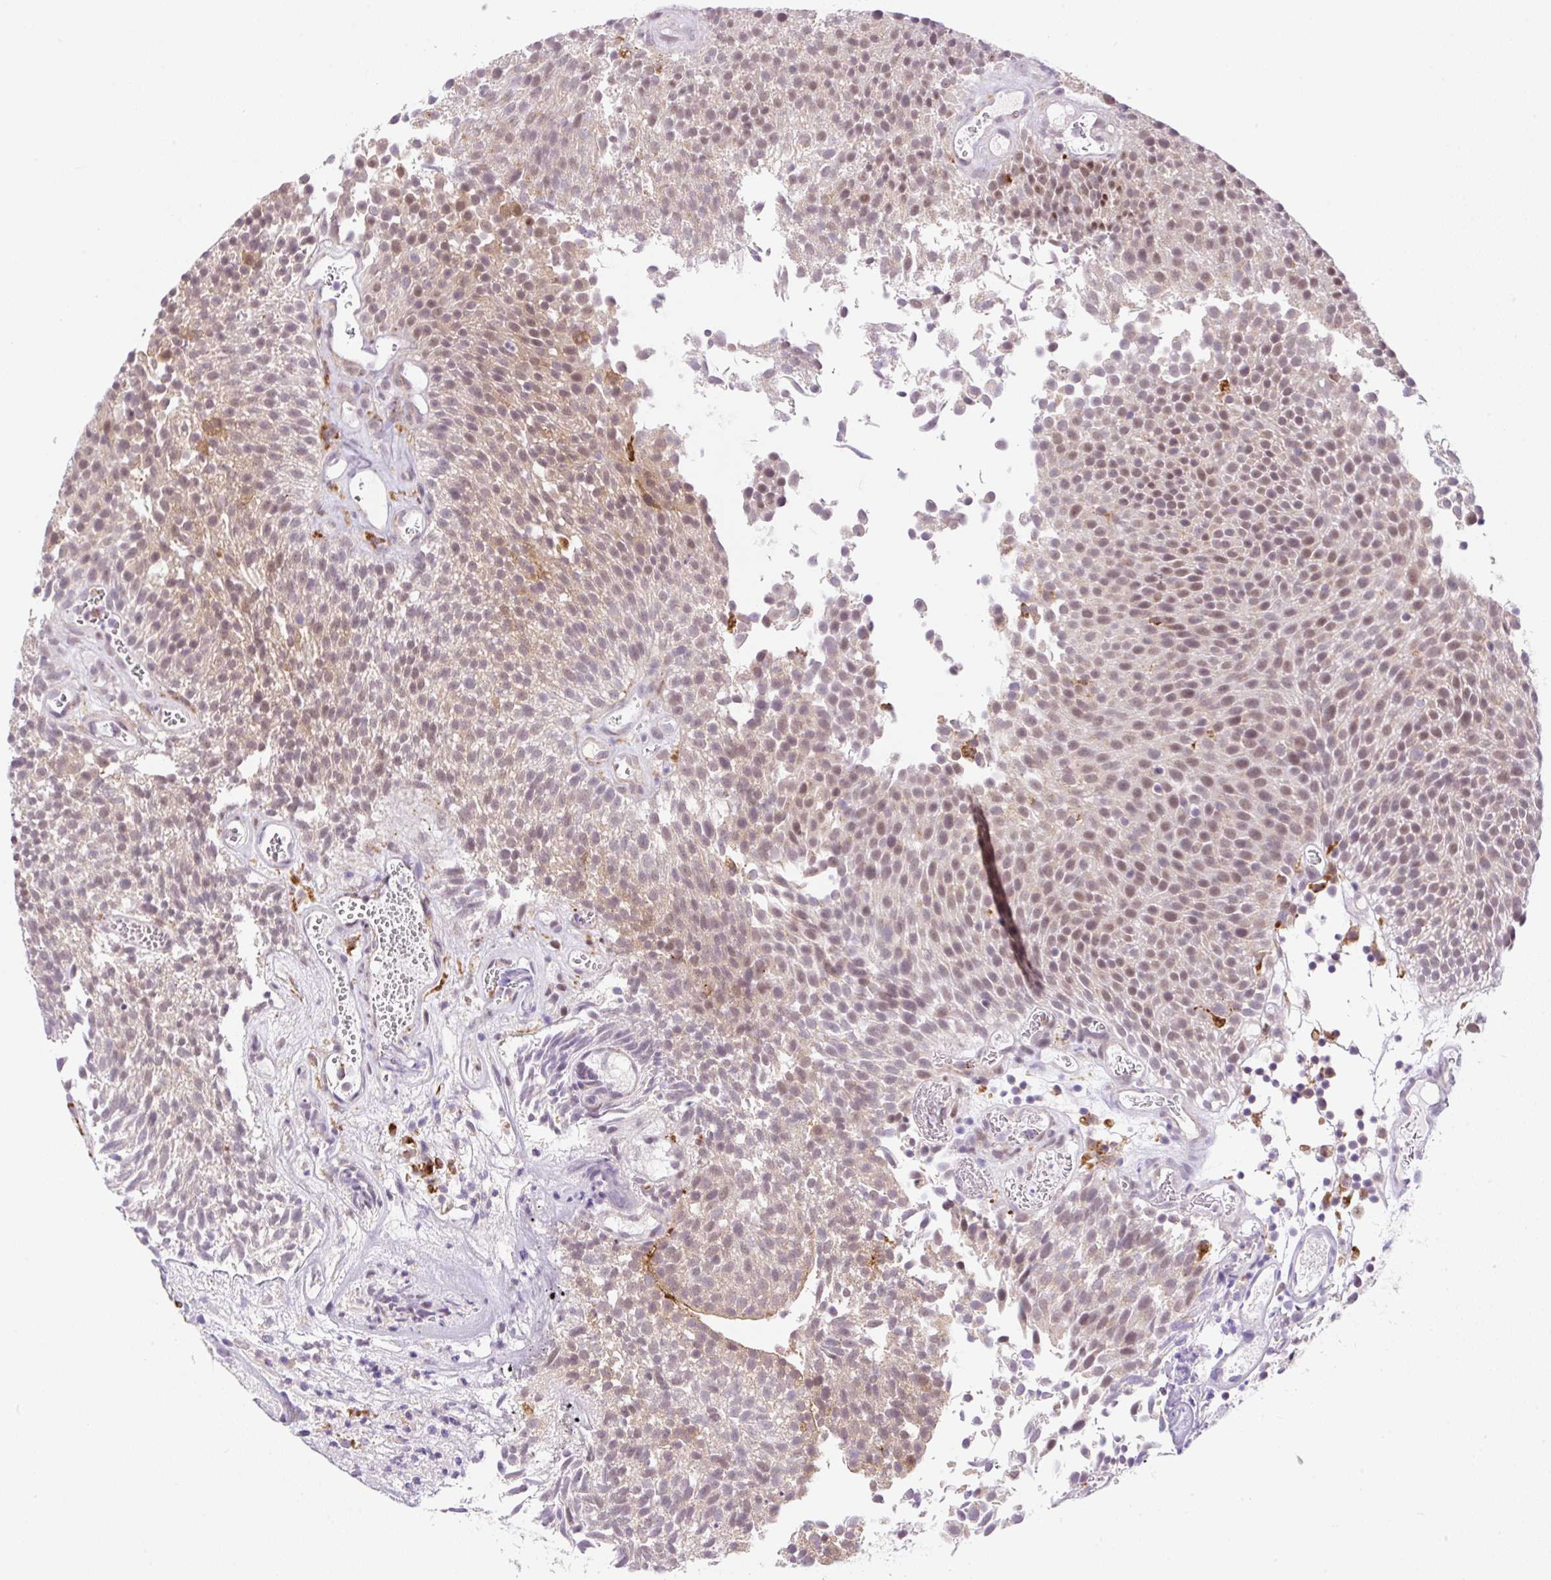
{"staining": {"intensity": "moderate", "quantity": "25%-75%", "location": "nuclear"}, "tissue": "urothelial cancer", "cell_type": "Tumor cells", "image_type": "cancer", "snomed": [{"axis": "morphology", "description": "Urothelial carcinoma, Low grade"}, {"axis": "topography", "description": "Urinary bladder"}], "caption": "Brown immunohistochemical staining in human urothelial cancer shows moderate nuclear positivity in about 25%-75% of tumor cells.", "gene": "CEBPZOS", "patient": {"sex": "female", "age": 79}}